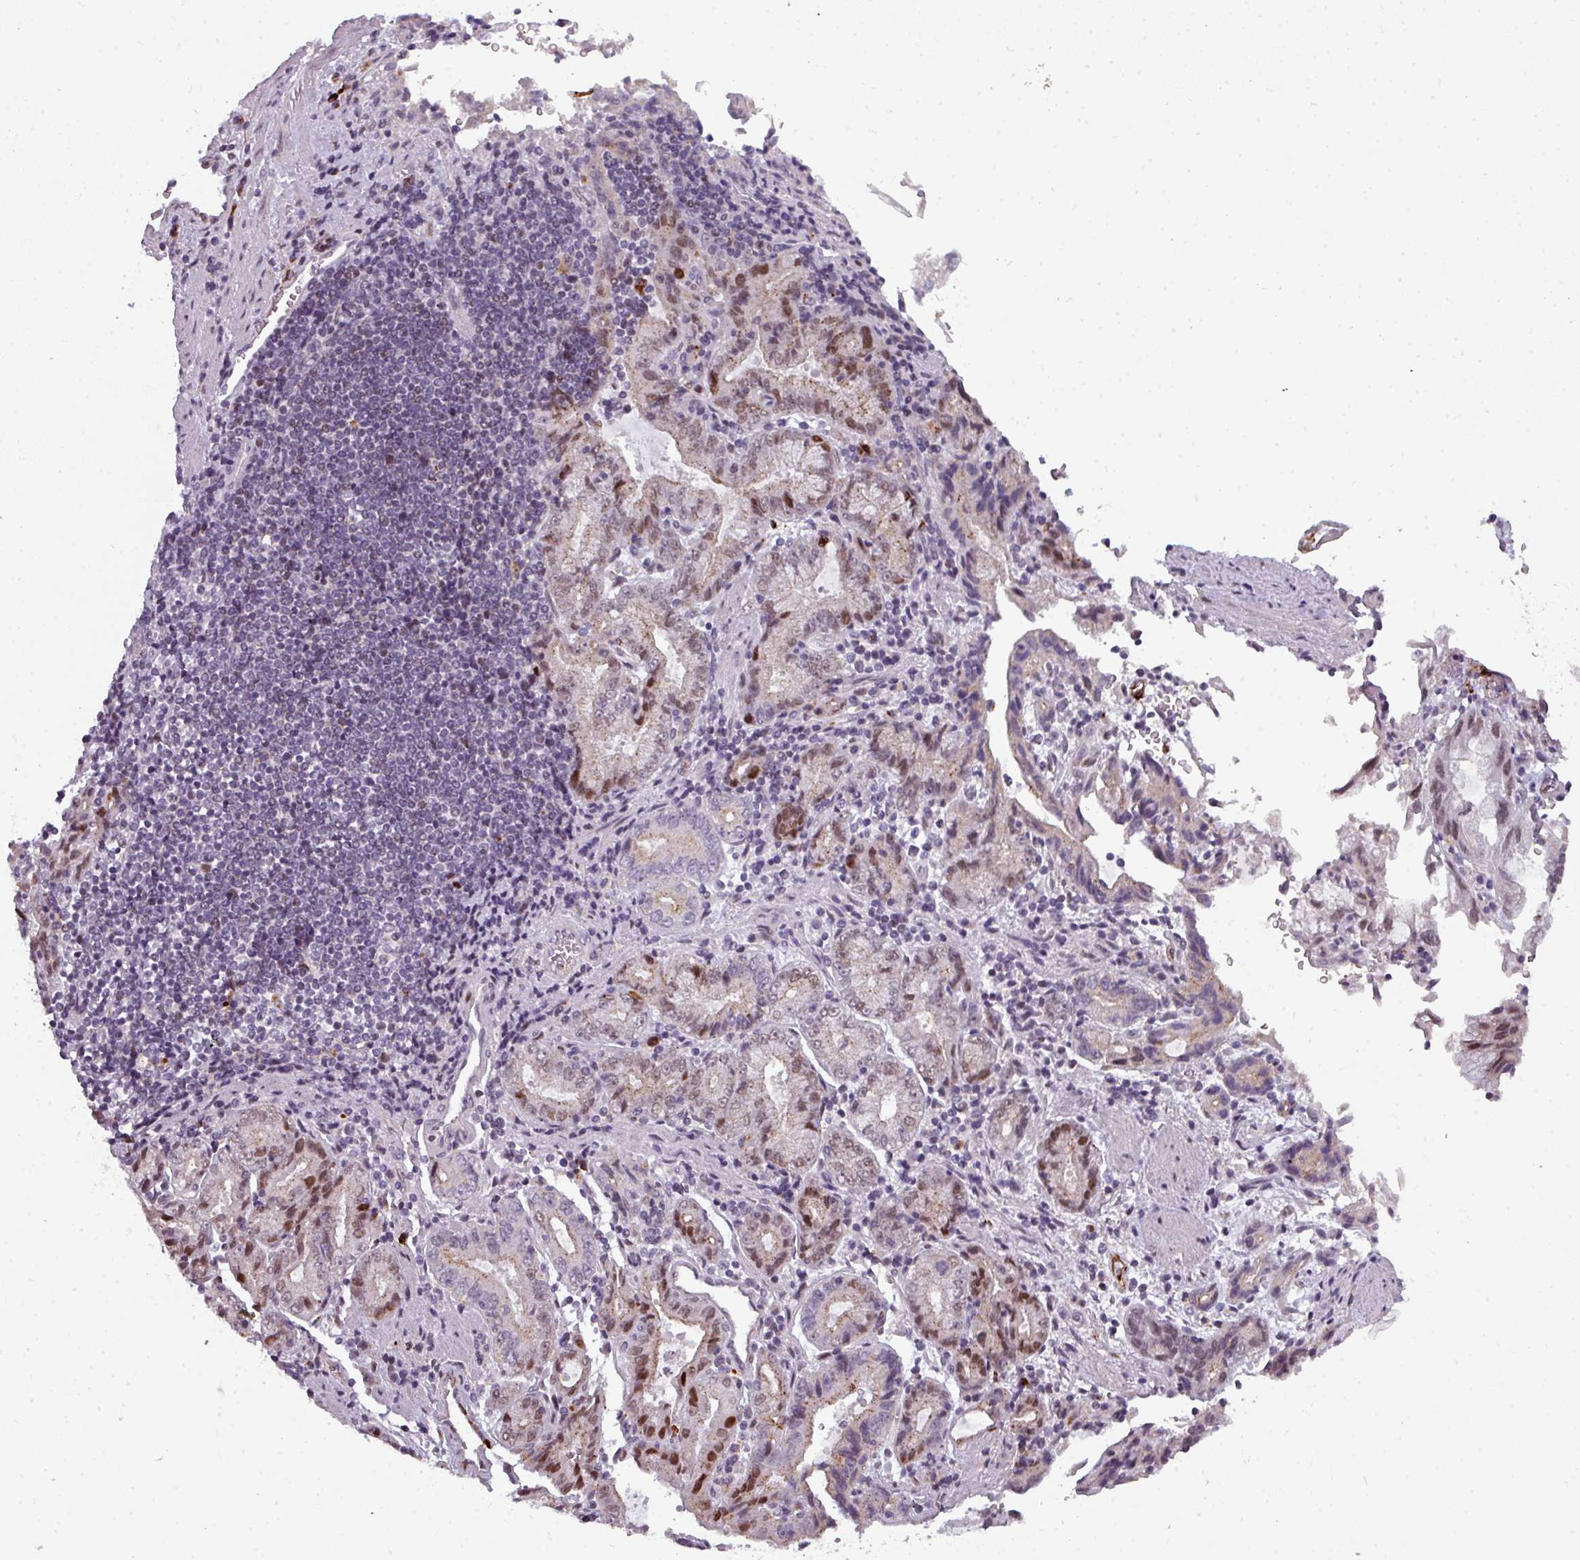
{"staining": {"intensity": "moderate", "quantity": "<25%", "location": "cytoplasmic/membranous,nuclear"}, "tissue": "stomach cancer", "cell_type": "Tumor cells", "image_type": "cancer", "snomed": [{"axis": "morphology", "description": "Adenocarcinoma, NOS"}, {"axis": "topography", "description": "Stomach"}], "caption": "Immunohistochemical staining of human adenocarcinoma (stomach) reveals moderate cytoplasmic/membranous and nuclear protein staining in about <25% of tumor cells. Nuclei are stained in blue.", "gene": "TMEFF1", "patient": {"sex": "male", "age": 62}}